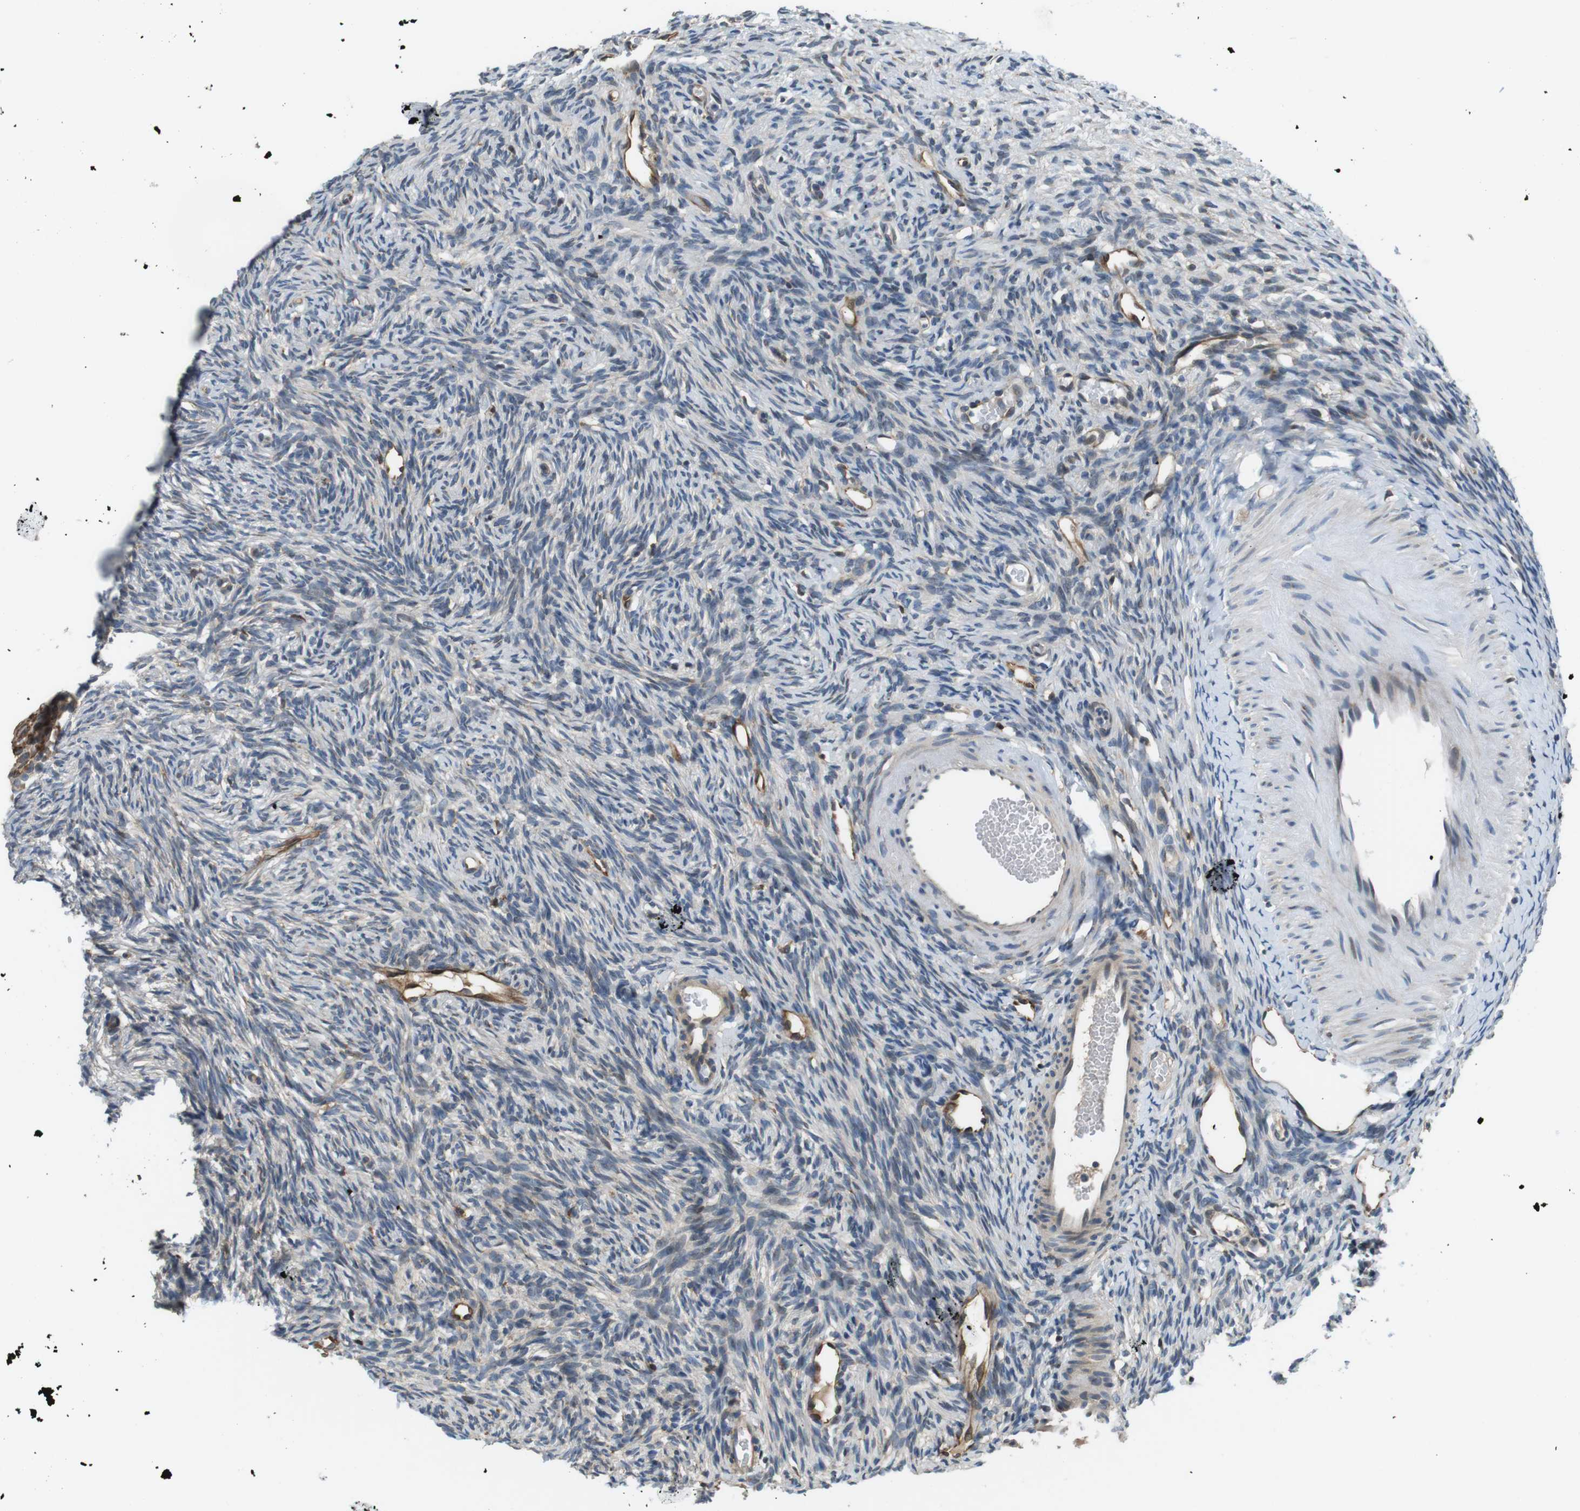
{"staining": {"intensity": "moderate", "quantity": "<25%", "location": "cytoplasmic/membranous"}, "tissue": "ovary", "cell_type": "Ovarian stroma cells", "image_type": "normal", "snomed": [{"axis": "morphology", "description": "Normal tissue, NOS"}, {"axis": "topography", "description": "Ovary"}], "caption": "The immunohistochemical stain highlights moderate cytoplasmic/membranous staining in ovarian stroma cells of unremarkable ovary.", "gene": "PALD1", "patient": {"sex": "female", "age": 33}}